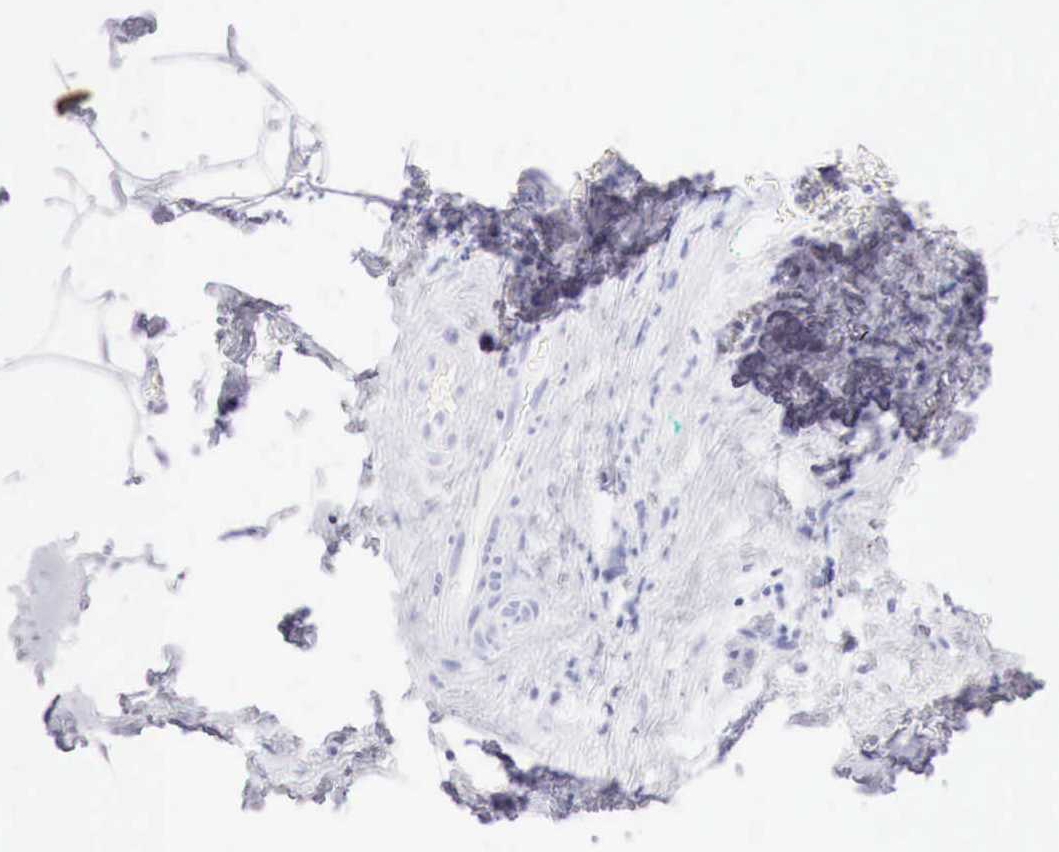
{"staining": {"intensity": "negative", "quantity": "none", "location": "none"}, "tissue": "breast cancer", "cell_type": "Tumor cells", "image_type": "cancer", "snomed": [{"axis": "morphology", "description": "Duct carcinoma"}, {"axis": "topography", "description": "Breast"}], "caption": "DAB (3,3'-diaminobenzidine) immunohistochemical staining of invasive ductal carcinoma (breast) shows no significant staining in tumor cells.", "gene": "INHA", "patient": {"sex": "female", "age": 45}}